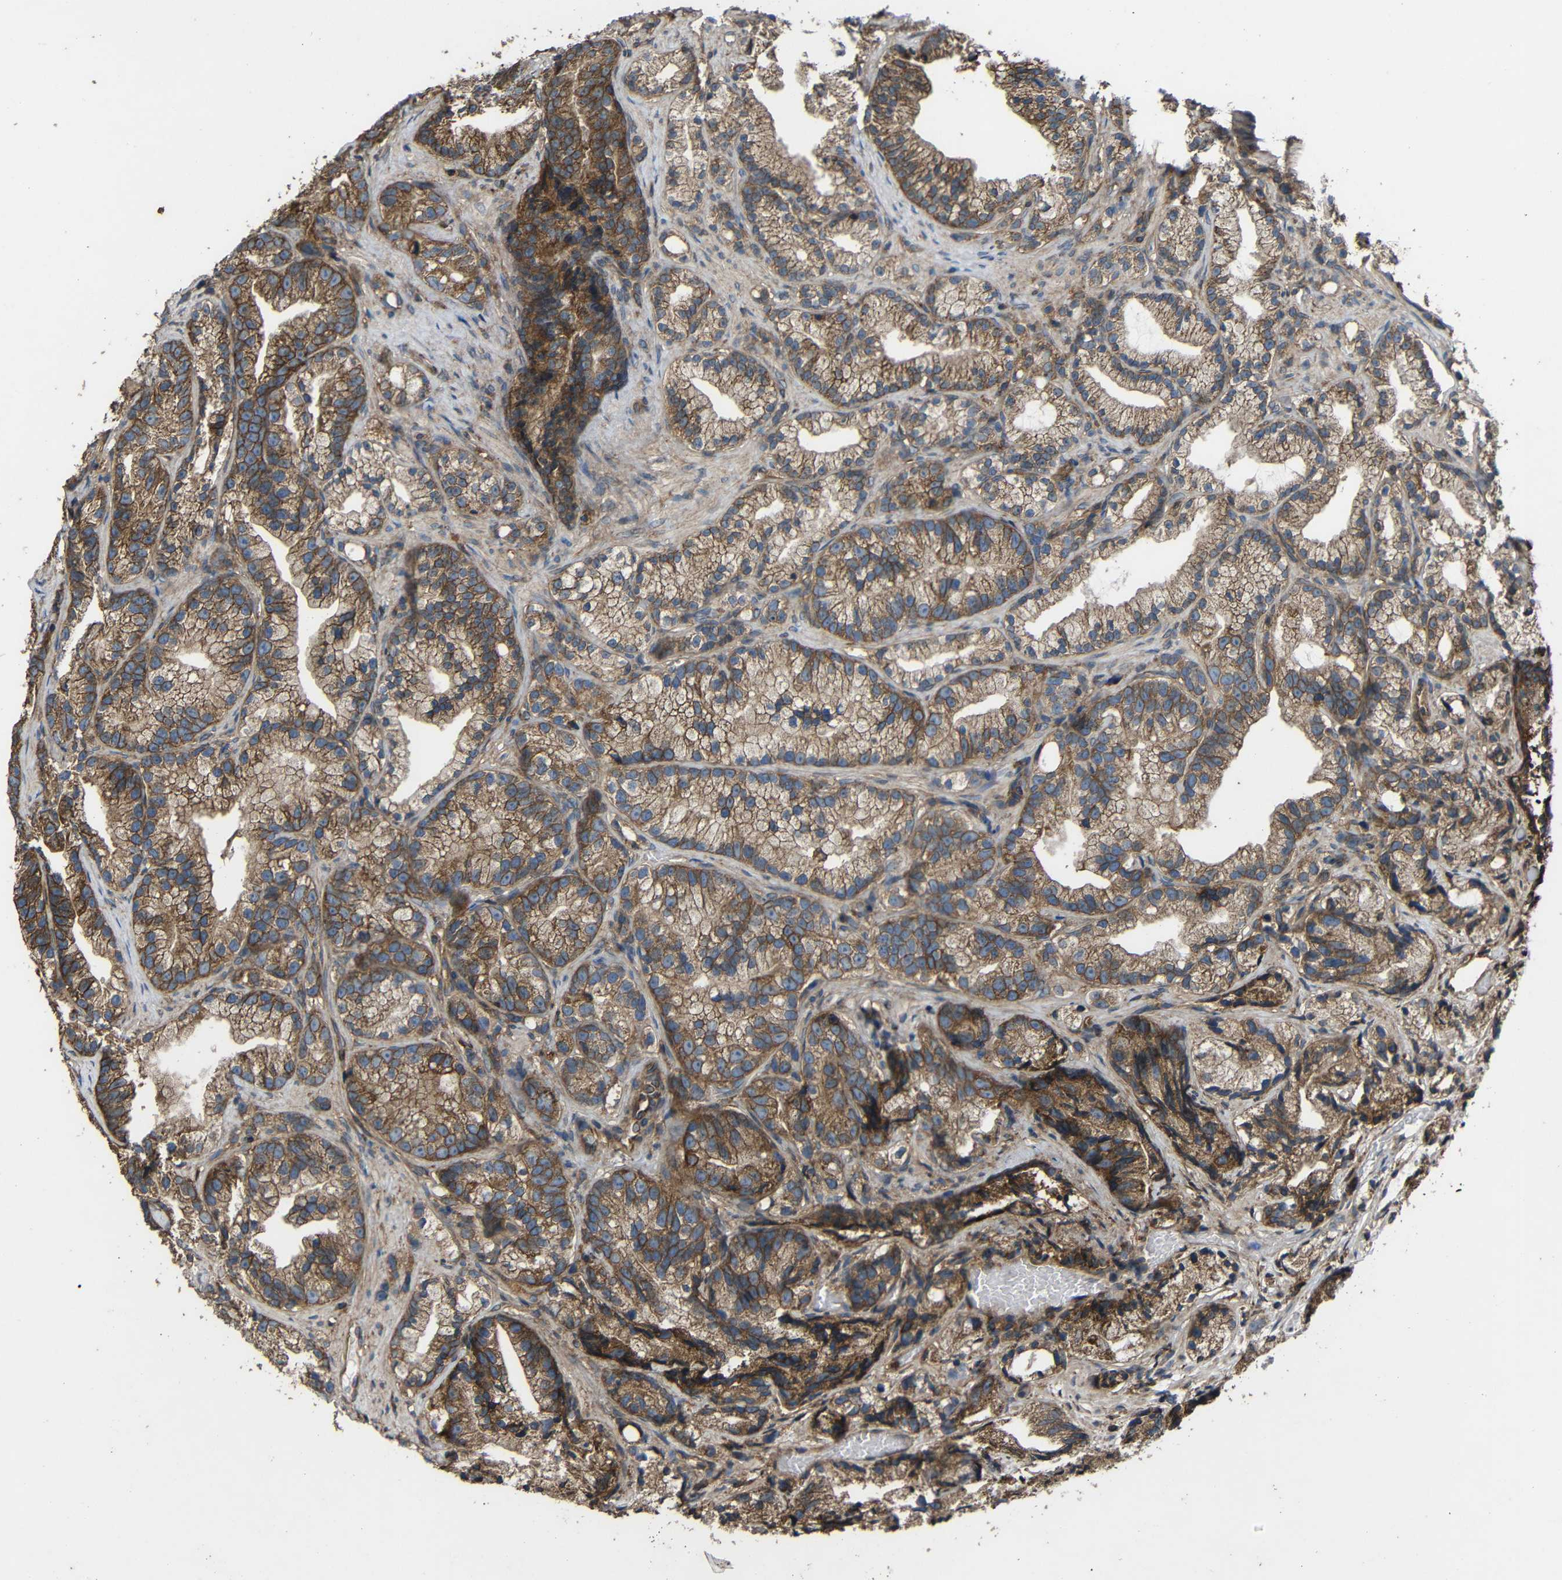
{"staining": {"intensity": "moderate", "quantity": ">75%", "location": "cytoplasmic/membranous"}, "tissue": "prostate cancer", "cell_type": "Tumor cells", "image_type": "cancer", "snomed": [{"axis": "morphology", "description": "Adenocarcinoma, Low grade"}, {"axis": "topography", "description": "Prostate"}], "caption": "Prostate cancer (low-grade adenocarcinoma) tissue reveals moderate cytoplasmic/membranous staining in approximately >75% of tumor cells, visualized by immunohistochemistry. (Stains: DAB (3,3'-diaminobenzidine) in brown, nuclei in blue, Microscopy: brightfield microscopy at high magnification).", "gene": "TREM2", "patient": {"sex": "male", "age": 89}}